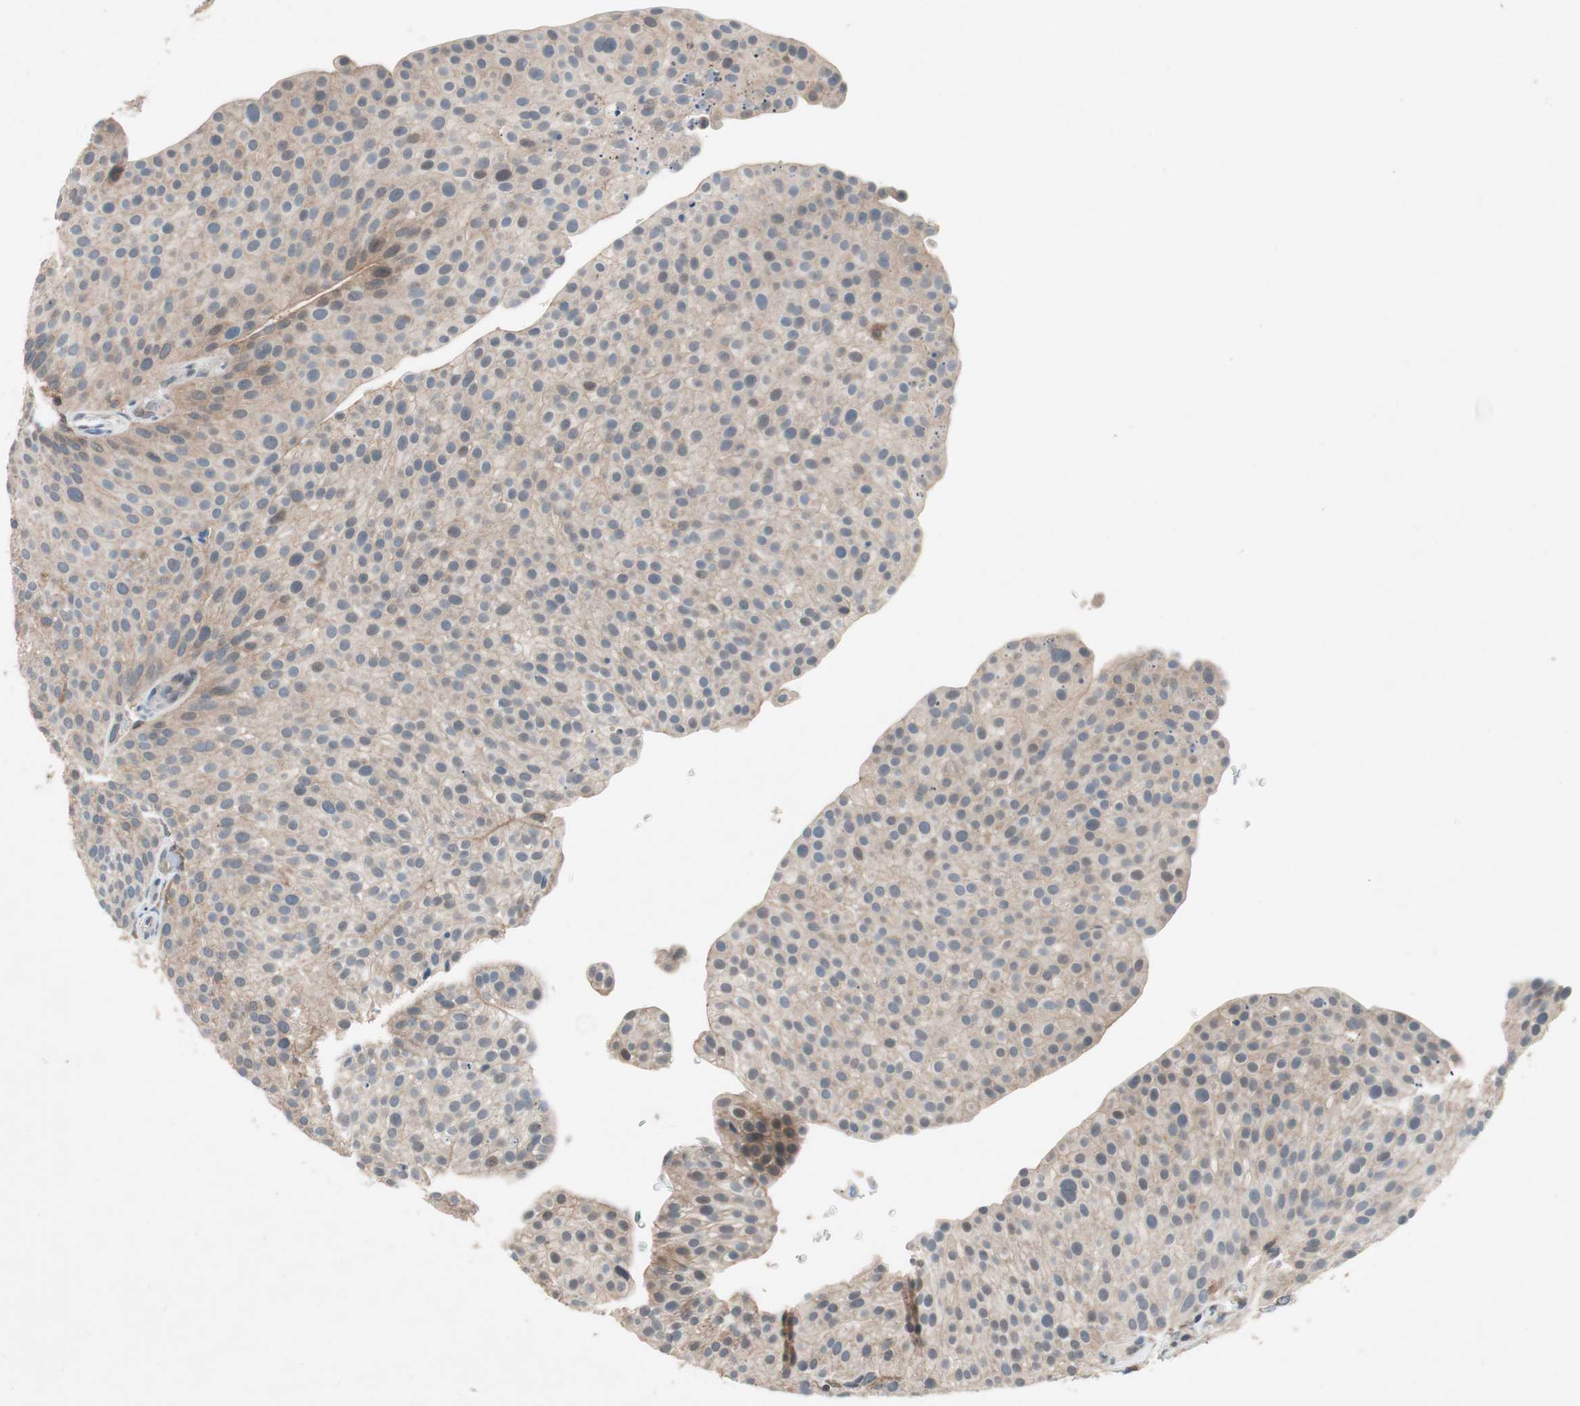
{"staining": {"intensity": "weak", "quantity": ">75%", "location": "cytoplasmic/membranous"}, "tissue": "urothelial cancer", "cell_type": "Tumor cells", "image_type": "cancer", "snomed": [{"axis": "morphology", "description": "Urothelial carcinoma, Low grade"}, {"axis": "topography", "description": "Smooth muscle"}, {"axis": "topography", "description": "Urinary bladder"}], "caption": "The histopathology image exhibits immunohistochemical staining of urothelial cancer. There is weak cytoplasmic/membranous expression is seen in about >75% of tumor cells.", "gene": "GALT", "patient": {"sex": "male", "age": 60}}